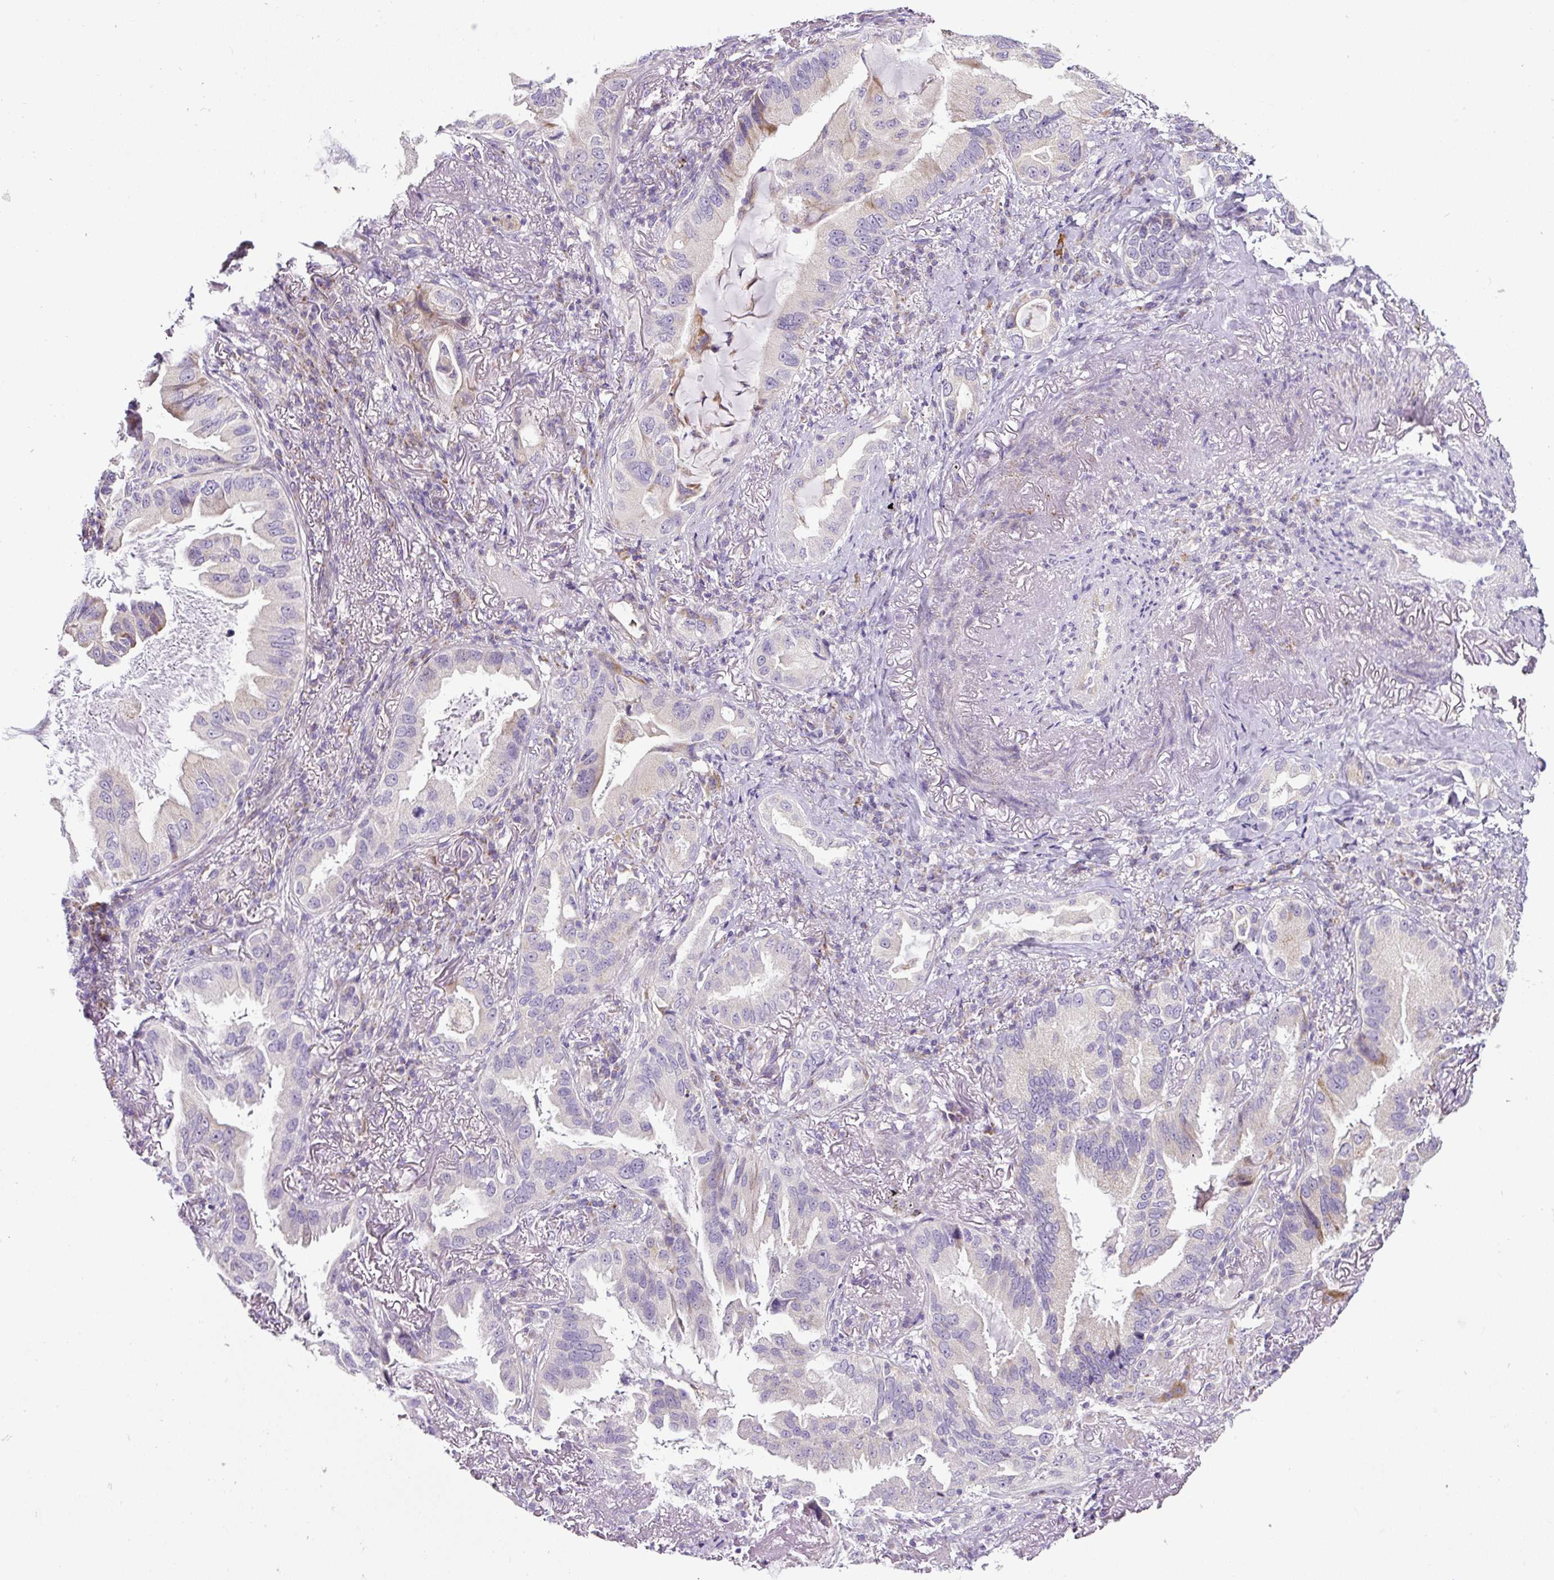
{"staining": {"intensity": "moderate", "quantity": "<25%", "location": "cytoplasmic/membranous"}, "tissue": "lung cancer", "cell_type": "Tumor cells", "image_type": "cancer", "snomed": [{"axis": "morphology", "description": "Adenocarcinoma, NOS"}, {"axis": "topography", "description": "Lung"}], "caption": "Lung adenocarcinoma stained for a protein shows moderate cytoplasmic/membranous positivity in tumor cells.", "gene": "HPS4", "patient": {"sex": "female", "age": 69}}